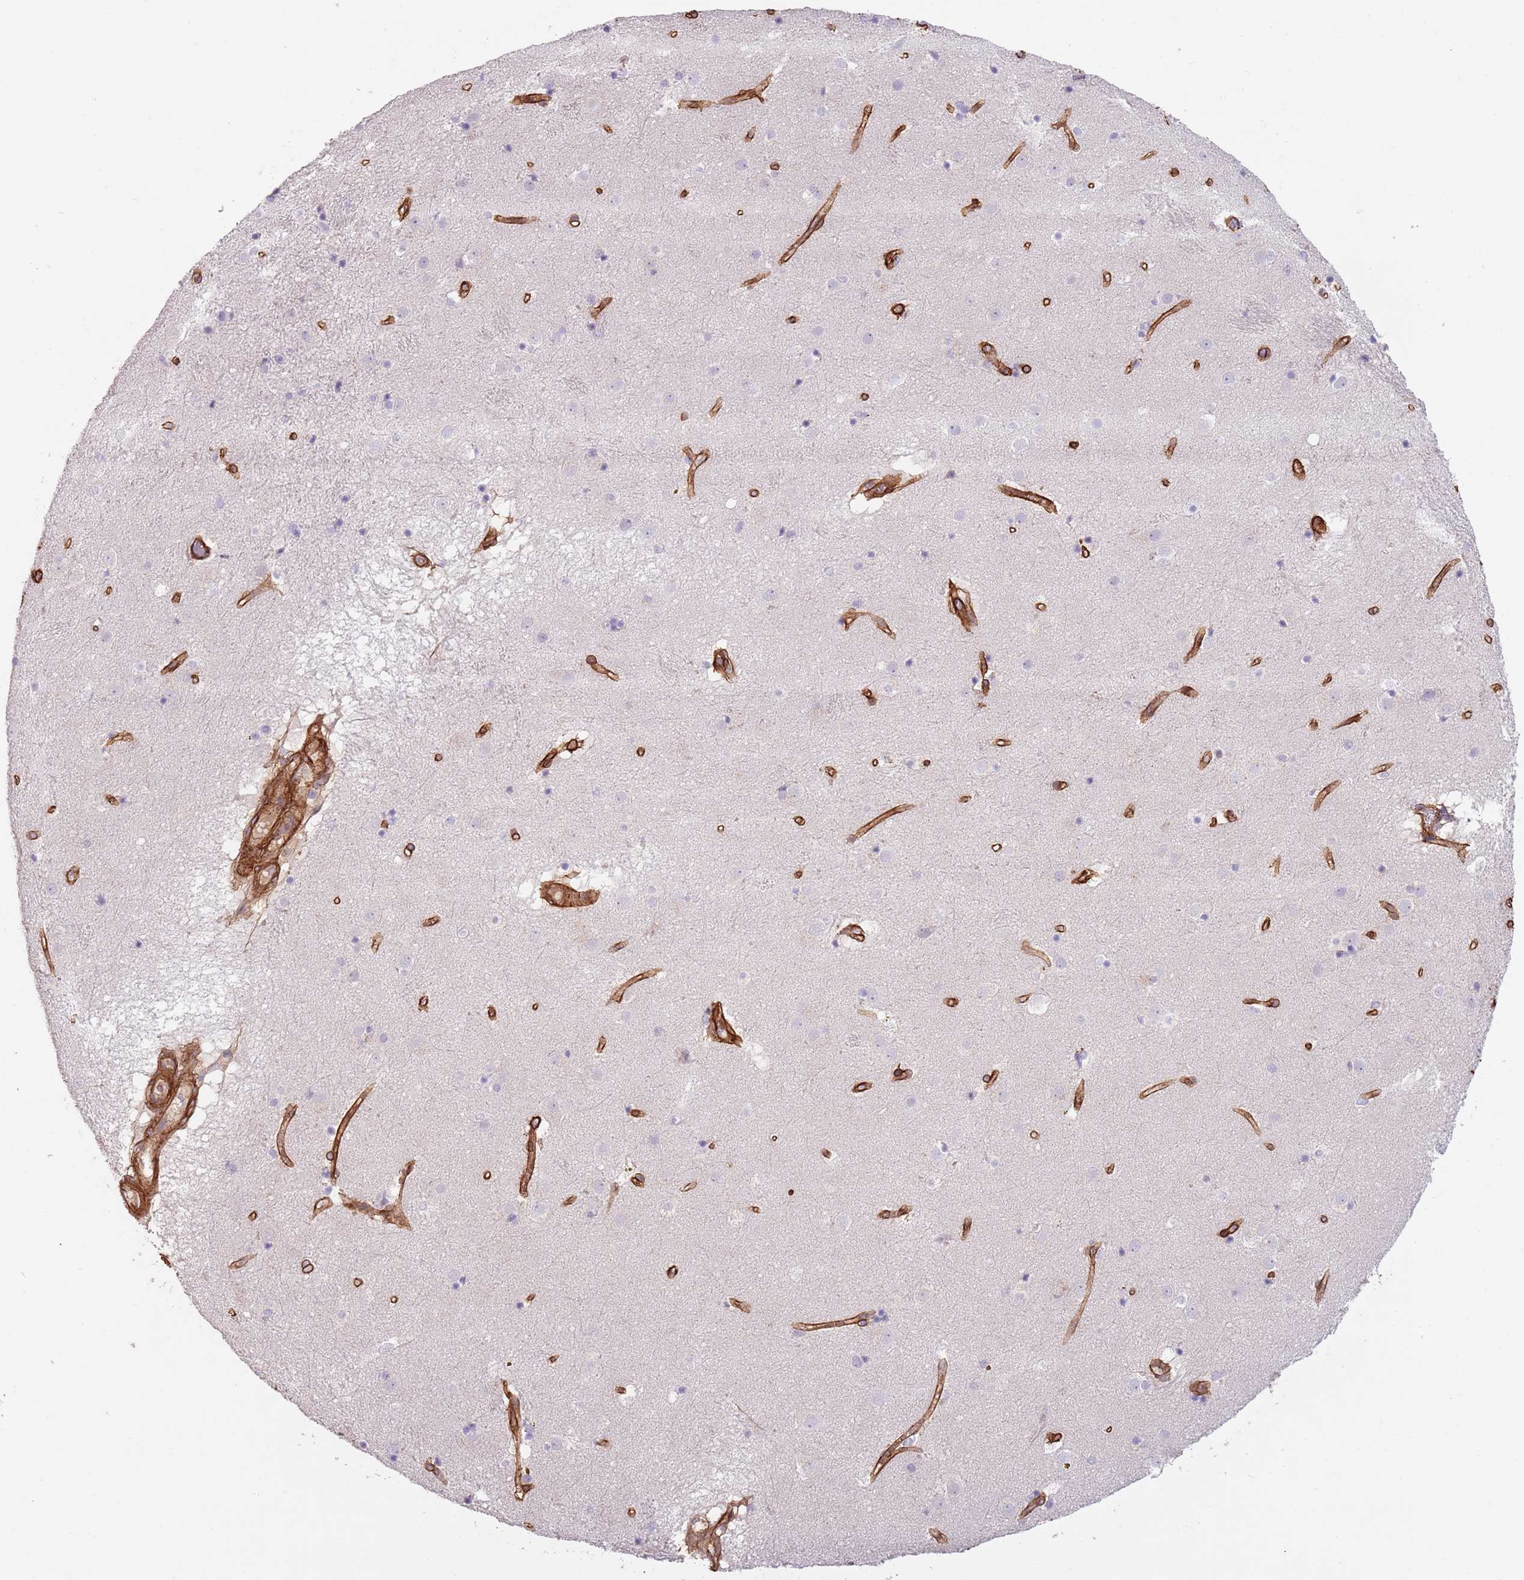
{"staining": {"intensity": "negative", "quantity": "none", "location": "none"}, "tissue": "caudate", "cell_type": "Glial cells", "image_type": "normal", "snomed": [{"axis": "morphology", "description": "Normal tissue, NOS"}, {"axis": "topography", "description": "Lateral ventricle wall"}], "caption": "DAB immunohistochemical staining of benign human caudate reveals no significant staining in glial cells. (Brightfield microscopy of DAB immunohistochemistry (IHC) at high magnification).", "gene": "TINAGL1", "patient": {"sex": "male", "age": 70}}